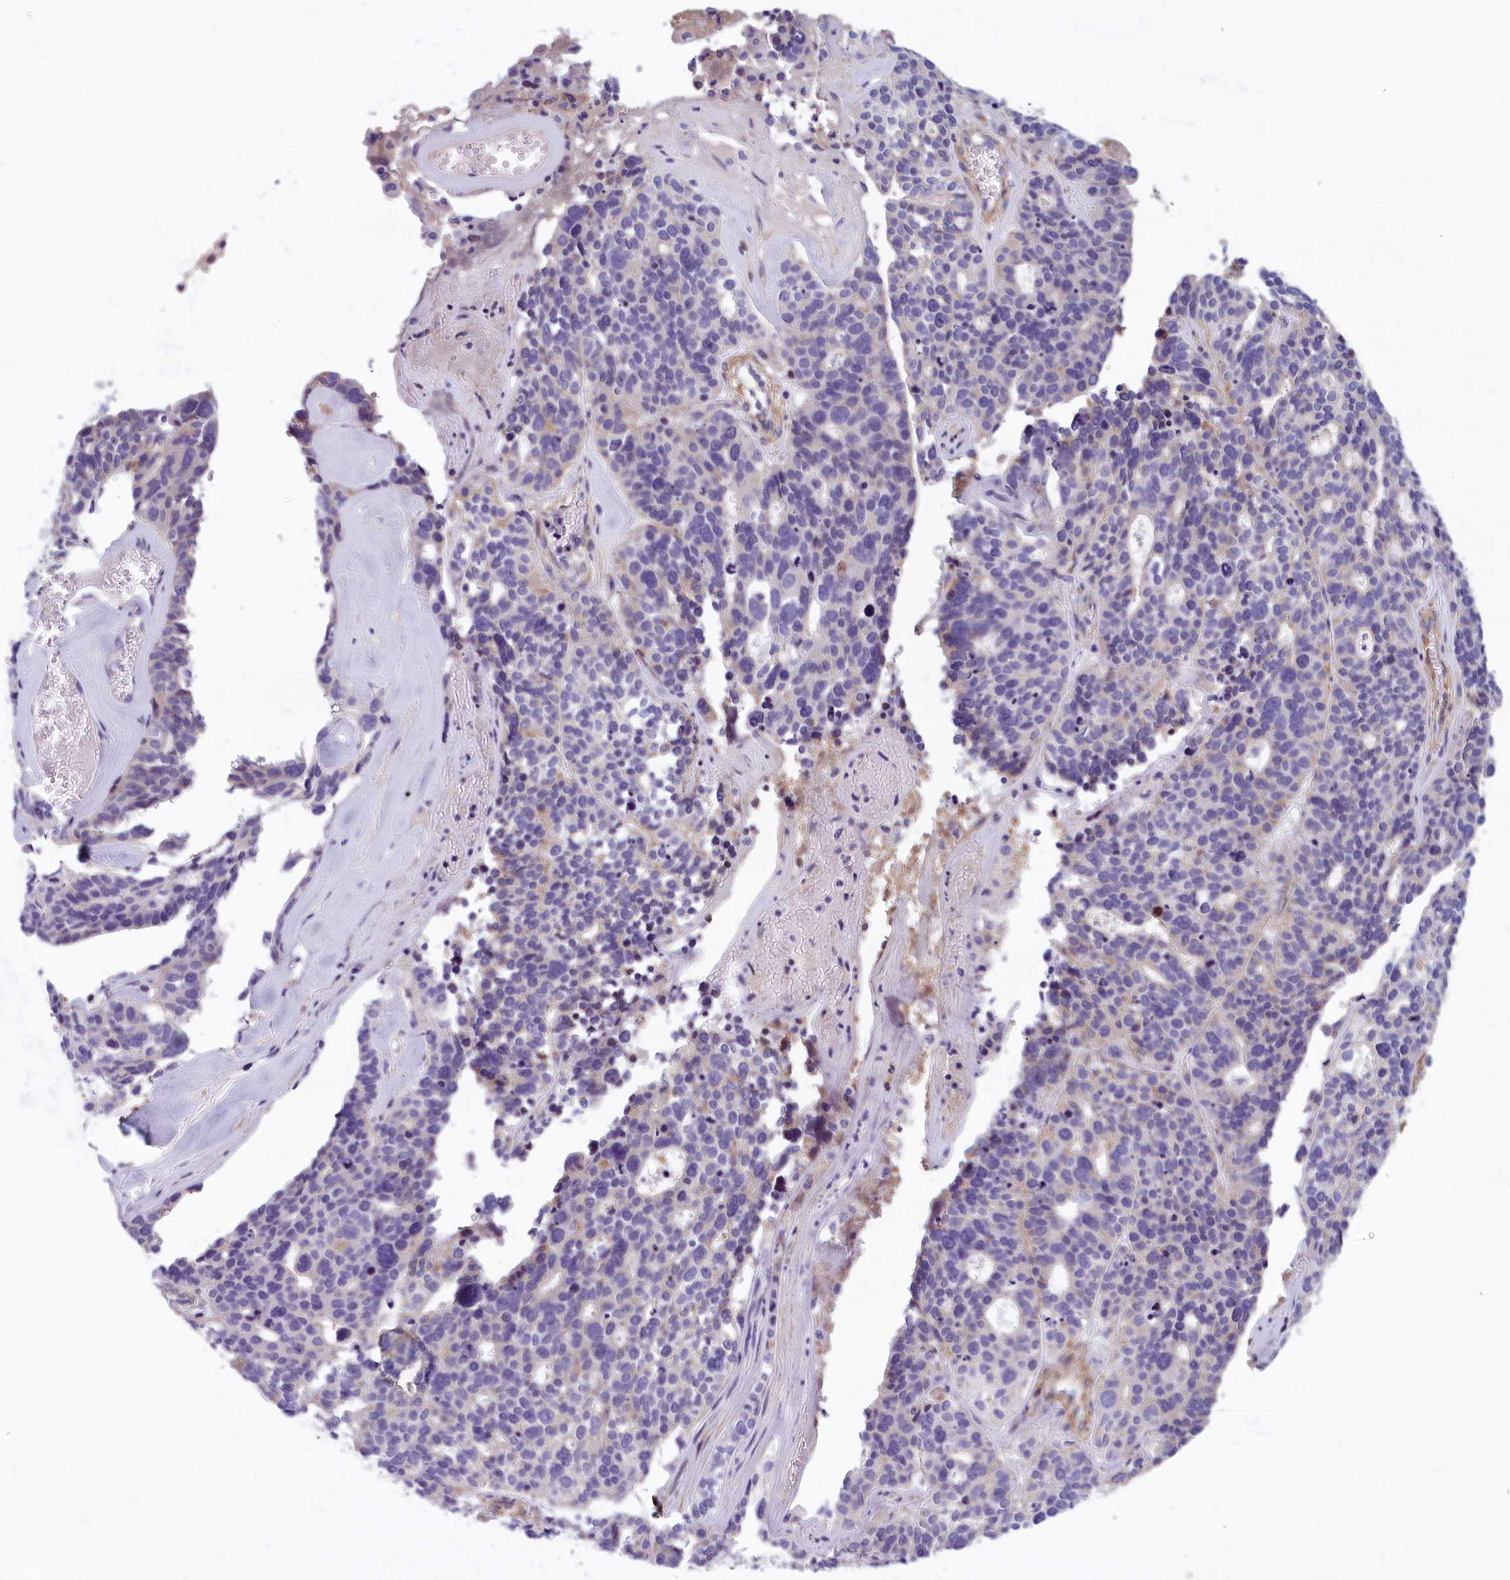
{"staining": {"intensity": "negative", "quantity": "none", "location": "none"}, "tissue": "ovarian cancer", "cell_type": "Tumor cells", "image_type": "cancer", "snomed": [{"axis": "morphology", "description": "Cystadenocarcinoma, serous, NOS"}, {"axis": "topography", "description": "Ovary"}], "caption": "This image is of serous cystadenocarcinoma (ovarian) stained with immunohistochemistry (IHC) to label a protein in brown with the nuclei are counter-stained blue. There is no positivity in tumor cells. Nuclei are stained in blue.", "gene": "BCL2L13", "patient": {"sex": "female", "age": 59}}